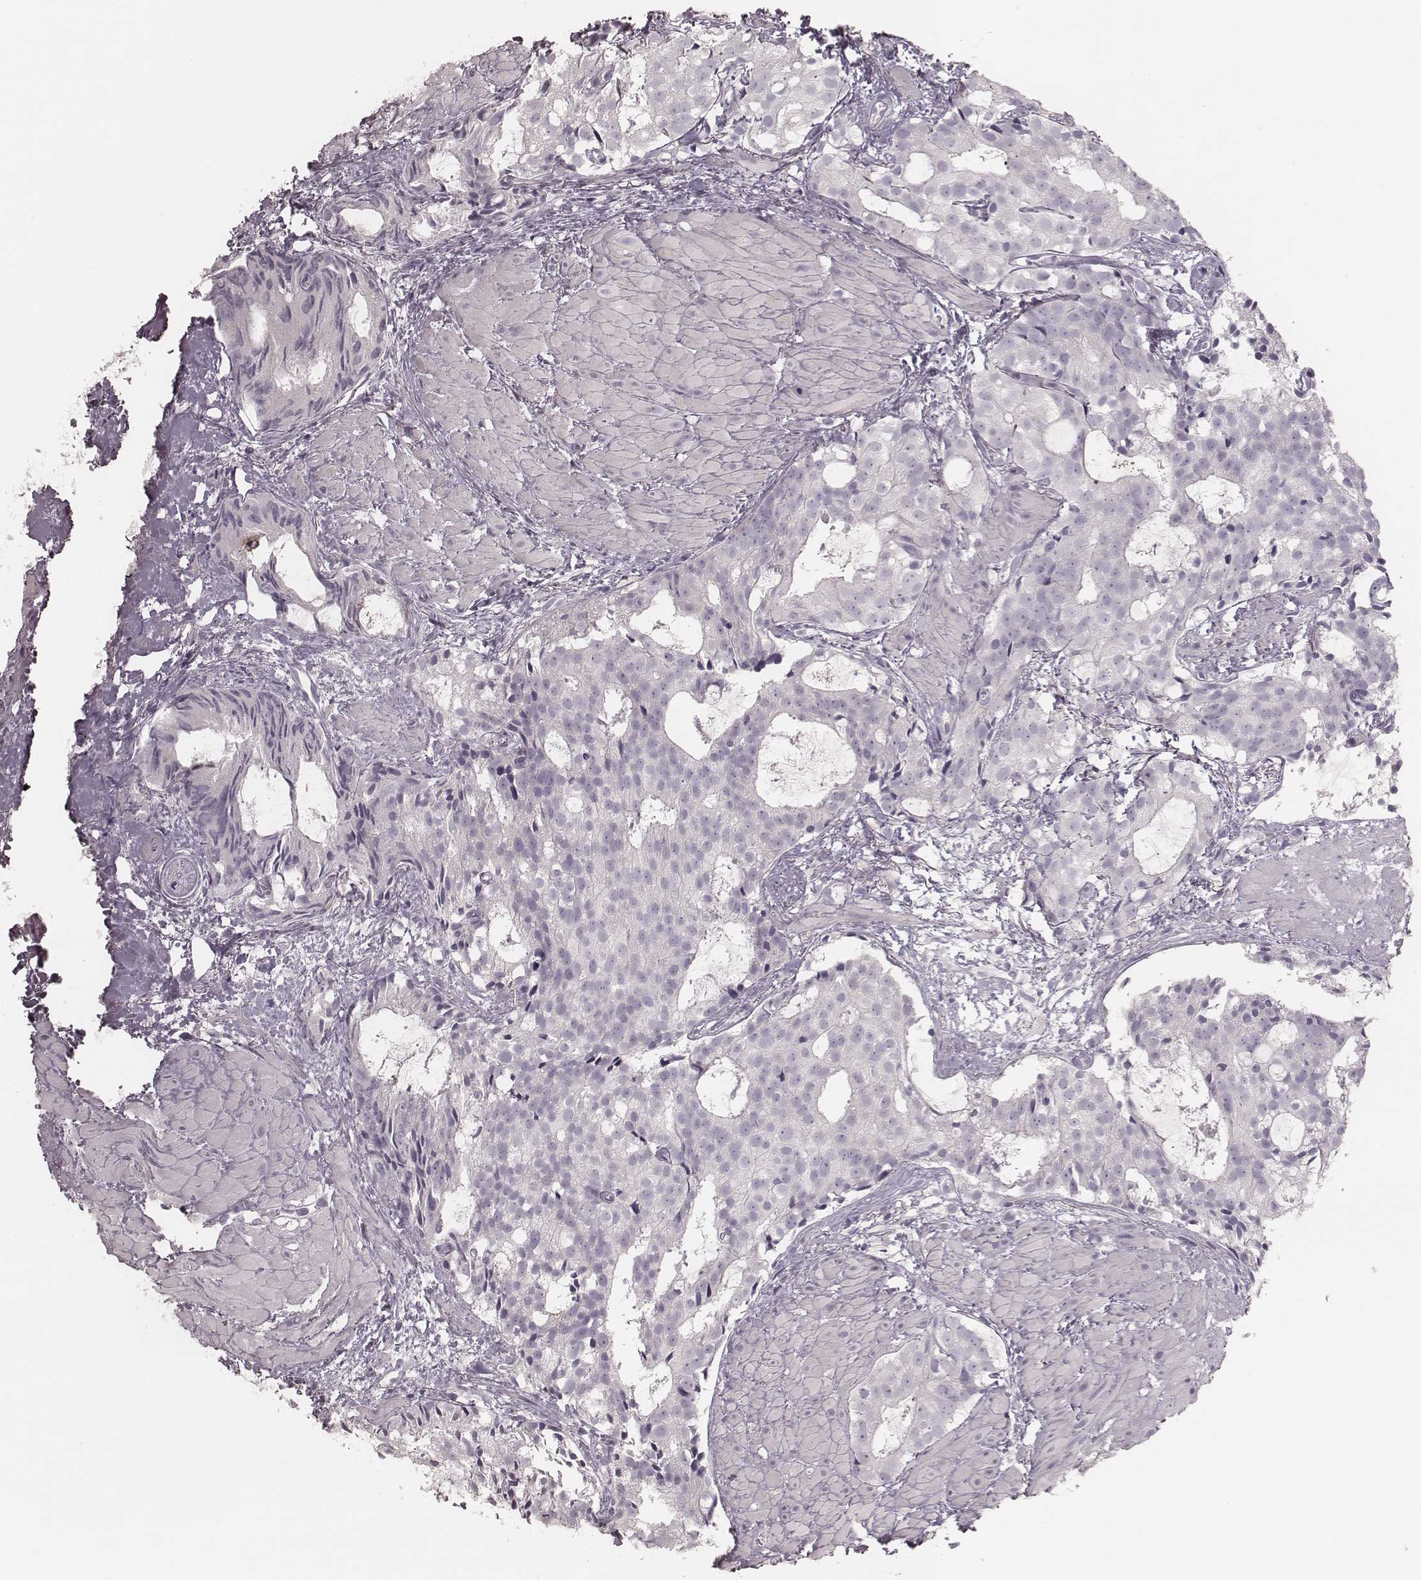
{"staining": {"intensity": "negative", "quantity": "none", "location": "none"}, "tissue": "prostate cancer", "cell_type": "Tumor cells", "image_type": "cancer", "snomed": [{"axis": "morphology", "description": "Adenocarcinoma, High grade"}, {"axis": "topography", "description": "Prostate"}], "caption": "Immunohistochemistry (IHC) of high-grade adenocarcinoma (prostate) demonstrates no expression in tumor cells.", "gene": "ZP4", "patient": {"sex": "male", "age": 79}}